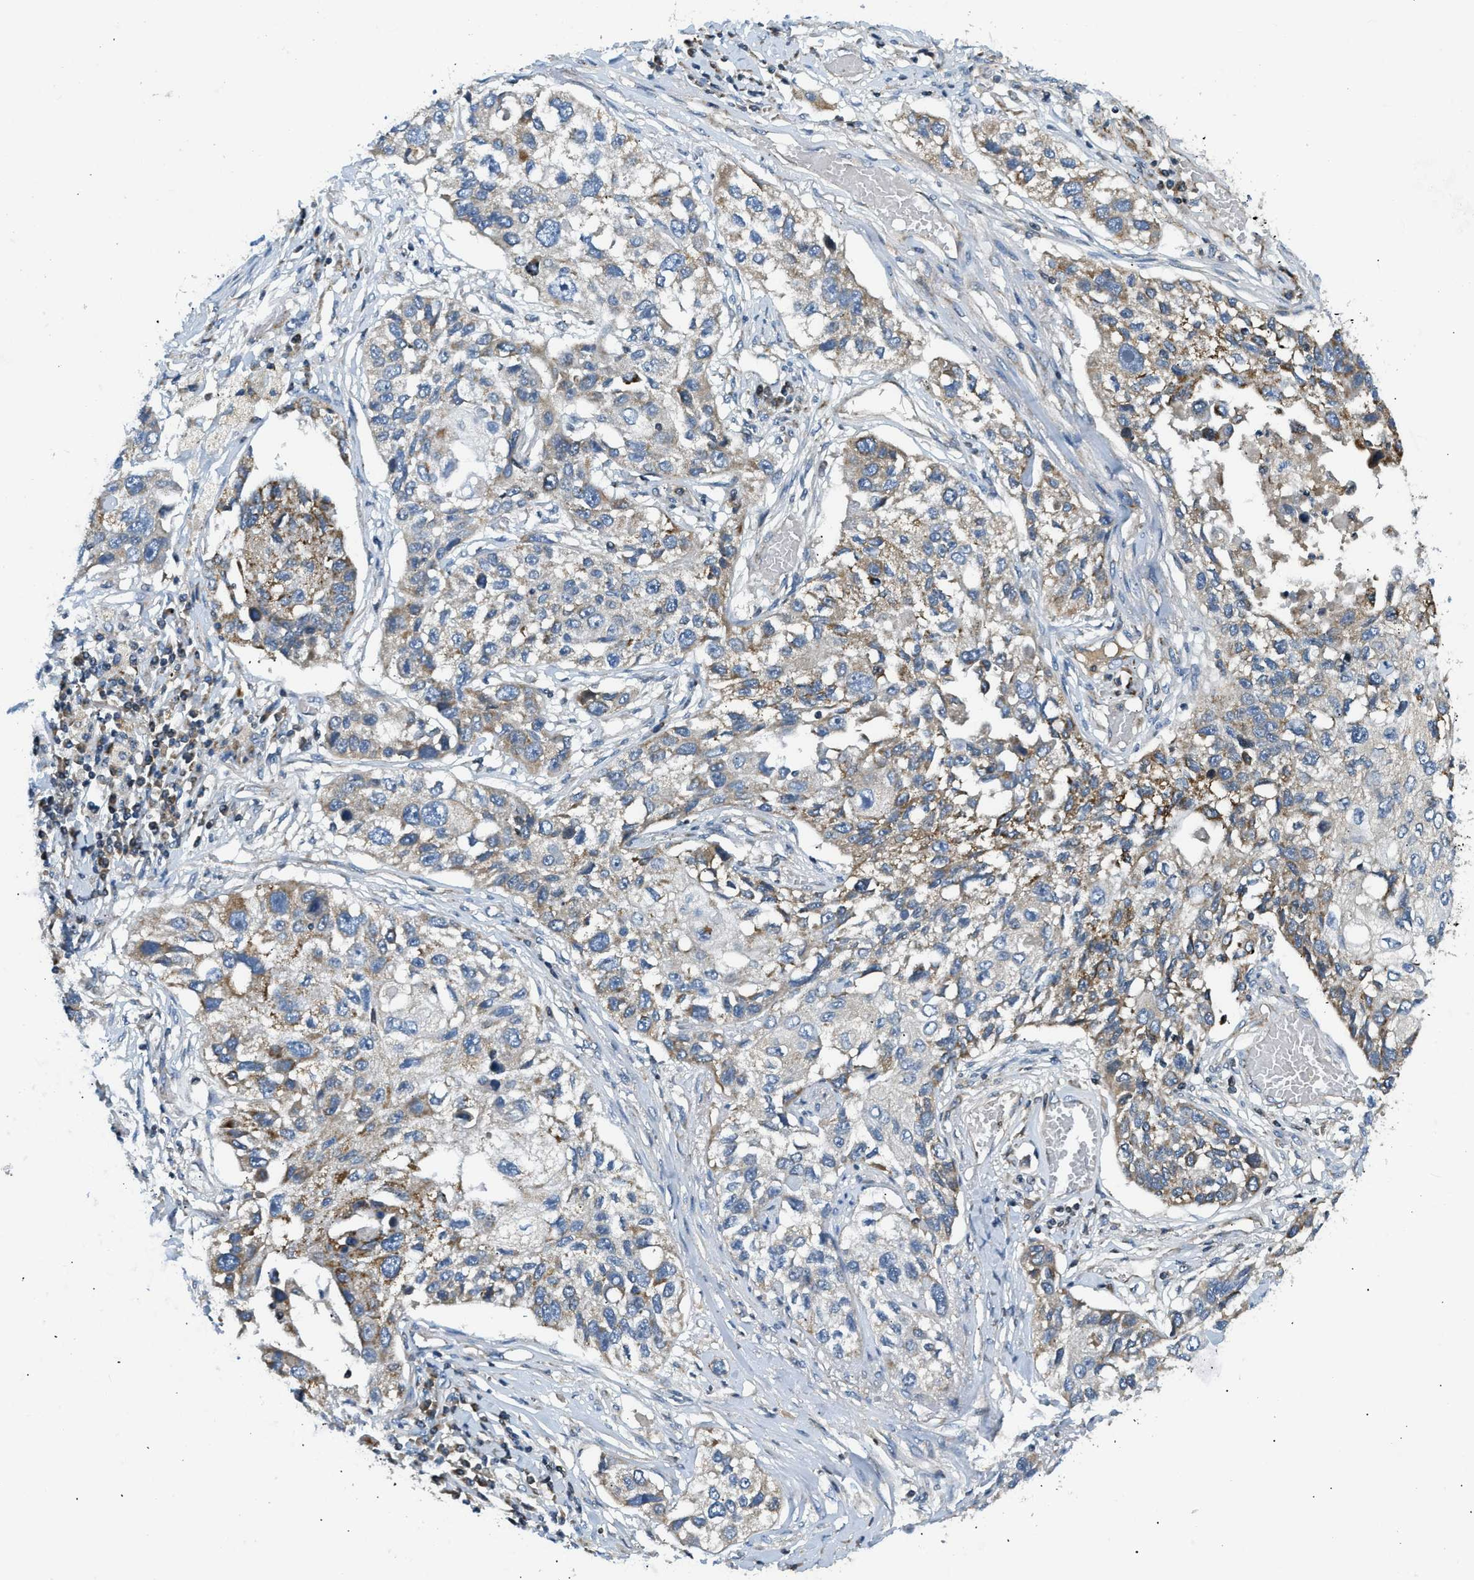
{"staining": {"intensity": "moderate", "quantity": "25%-75%", "location": "cytoplasmic/membranous"}, "tissue": "lung cancer", "cell_type": "Tumor cells", "image_type": "cancer", "snomed": [{"axis": "morphology", "description": "Squamous cell carcinoma, NOS"}, {"axis": "topography", "description": "Lung"}], "caption": "The micrograph displays staining of squamous cell carcinoma (lung), revealing moderate cytoplasmic/membranous protein positivity (brown color) within tumor cells. The staining was performed using DAB to visualize the protein expression in brown, while the nuclei were stained in blue with hematoxylin (Magnification: 20x).", "gene": "ACADVL", "patient": {"sex": "male", "age": 71}}